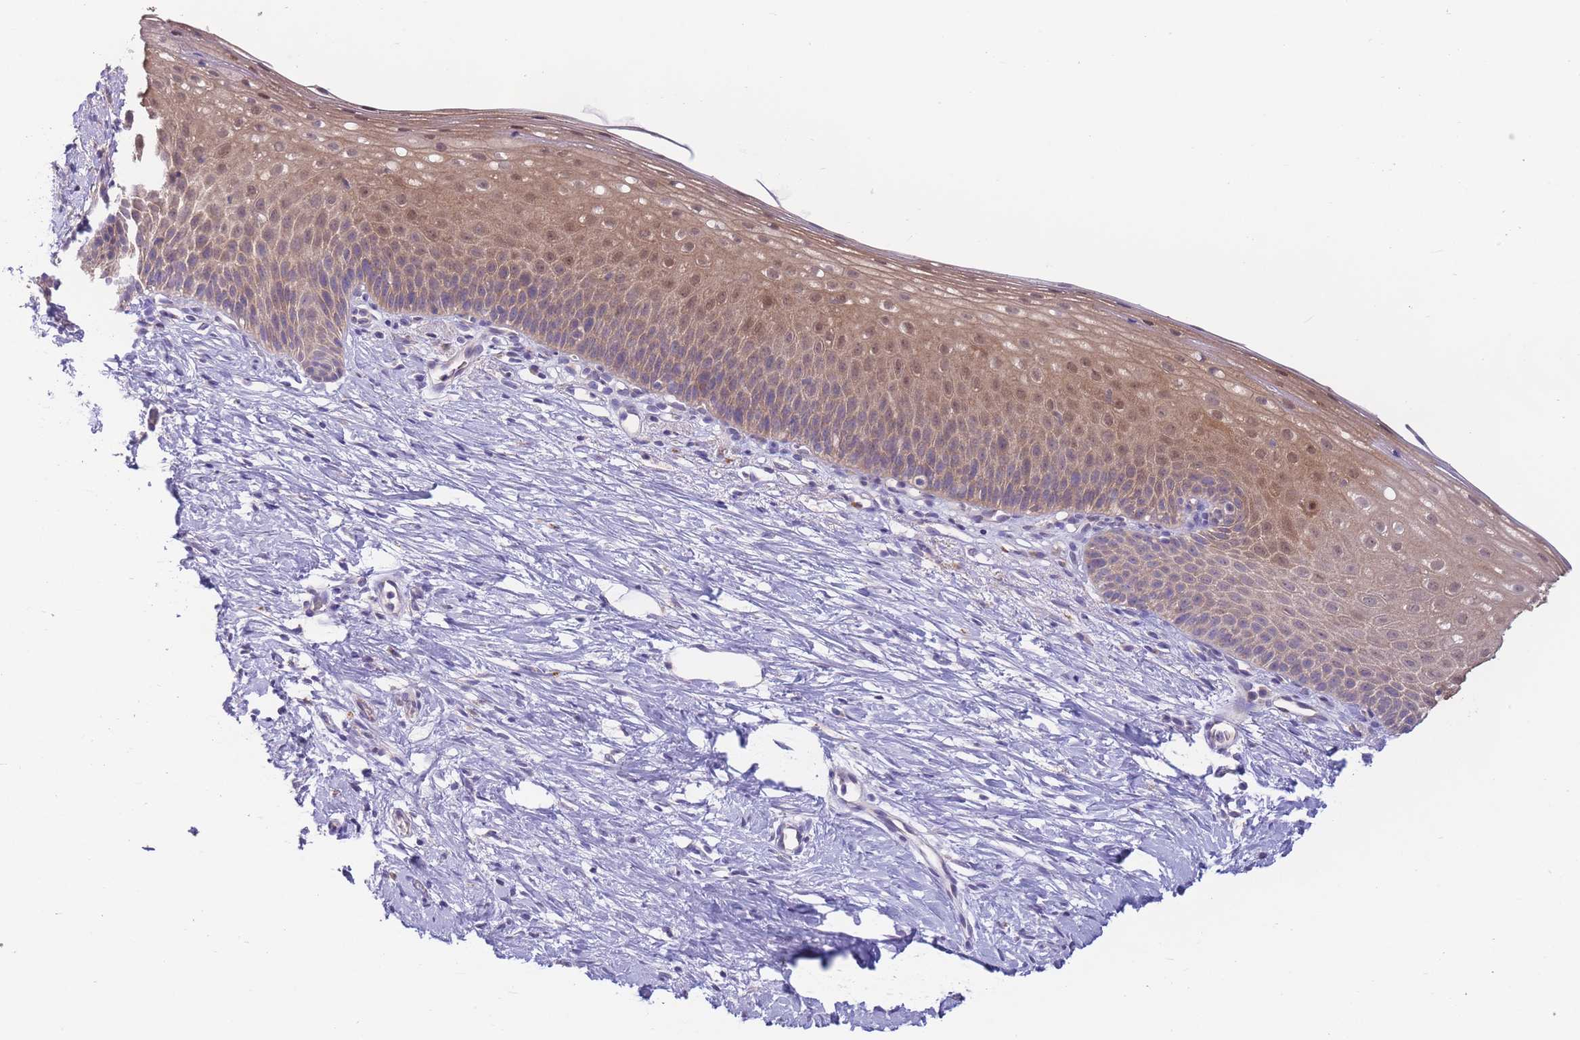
{"staining": {"intensity": "negative", "quantity": "none", "location": "none"}, "tissue": "cervix", "cell_type": "Glandular cells", "image_type": "normal", "snomed": [{"axis": "morphology", "description": "Normal tissue, NOS"}, {"axis": "topography", "description": "Cervix"}], "caption": "Protein analysis of unremarkable cervix displays no significant expression in glandular cells. (Brightfield microscopy of DAB (3,3'-diaminobenzidine) immunohistochemistry at high magnification).", "gene": "ALS2CL", "patient": {"sex": "female", "age": 57}}